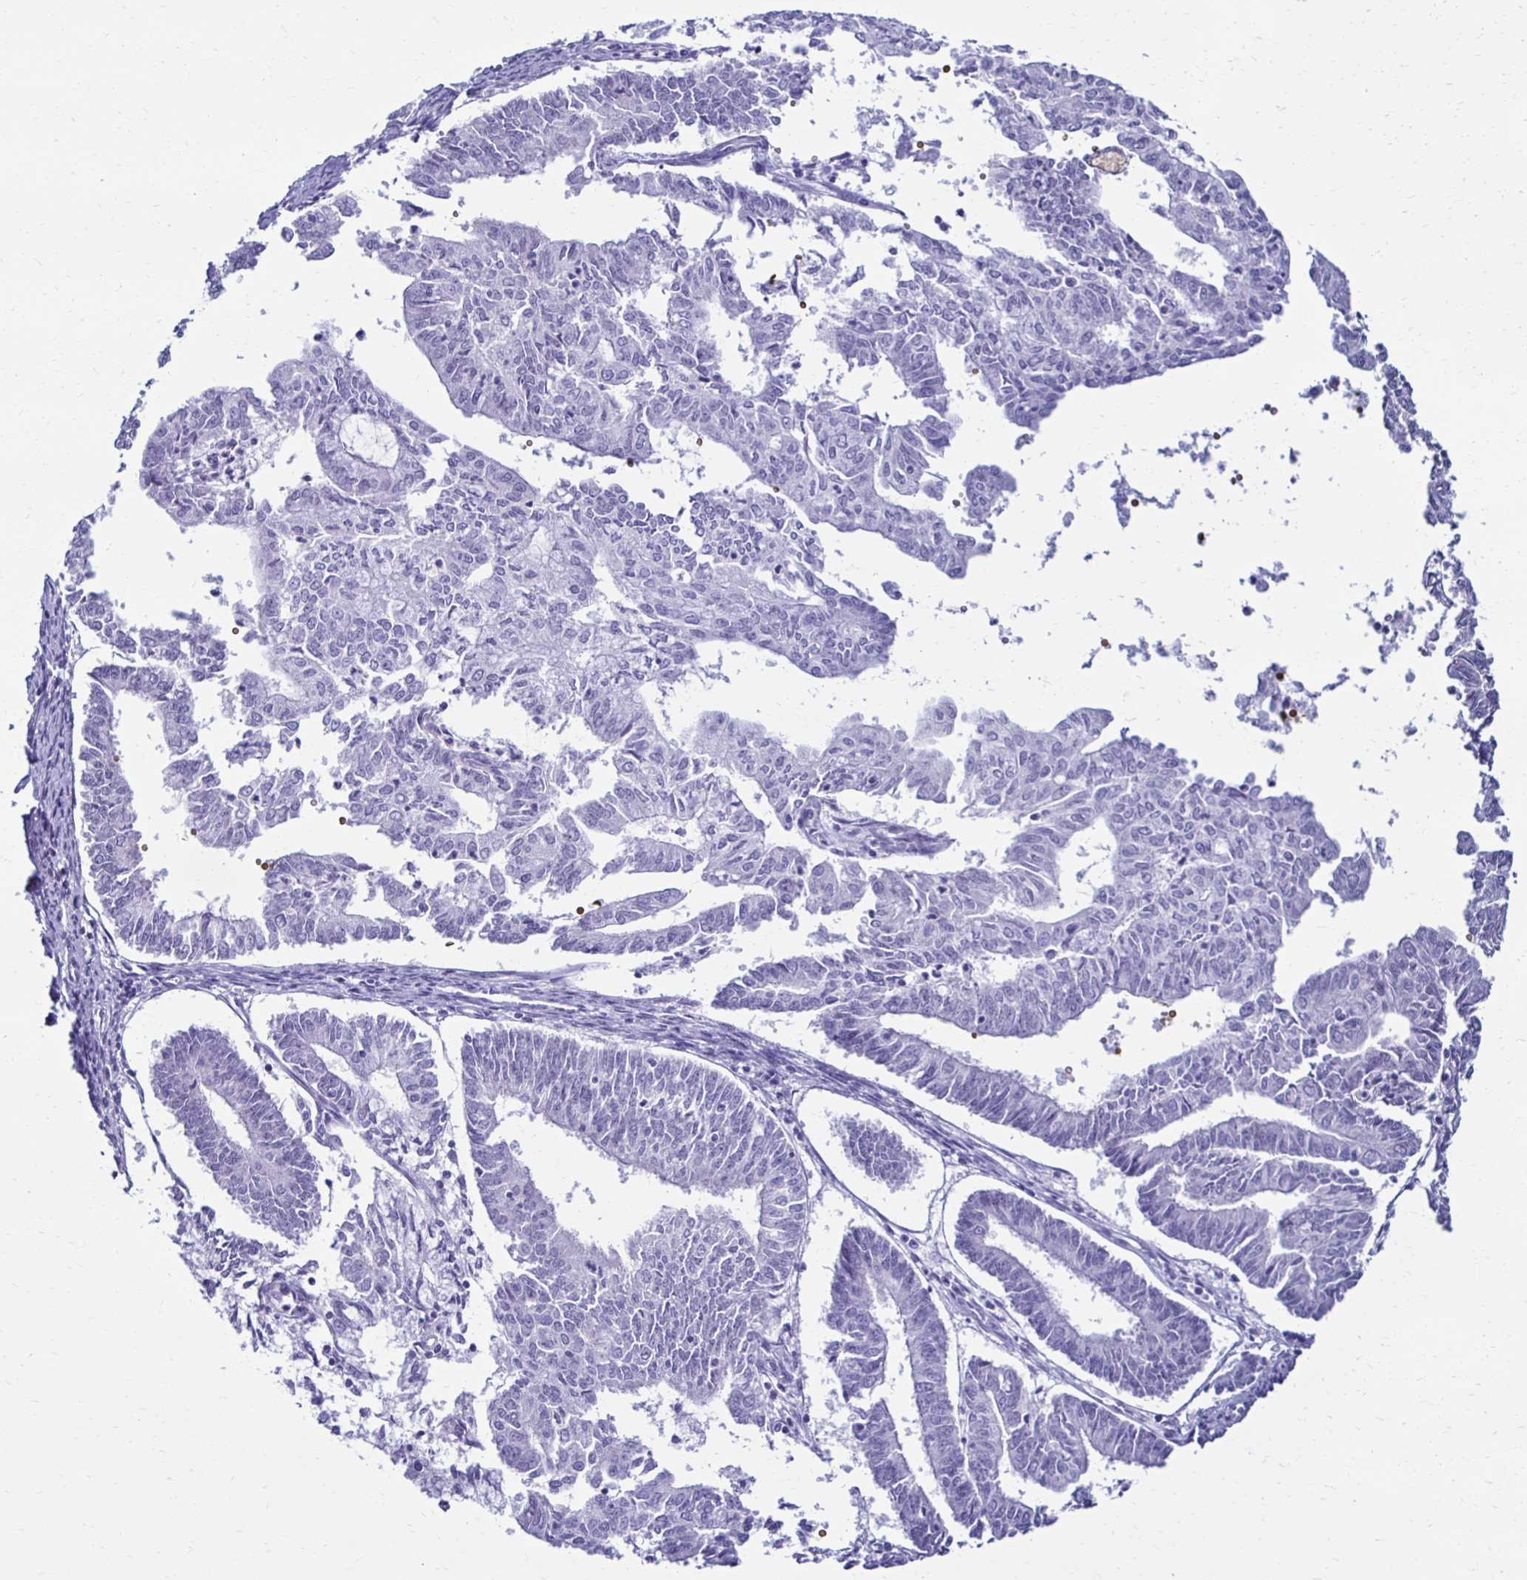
{"staining": {"intensity": "negative", "quantity": "none", "location": "none"}, "tissue": "endometrial cancer", "cell_type": "Tumor cells", "image_type": "cancer", "snomed": [{"axis": "morphology", "description": "Adenocarcinoma, NOS"}, {"axis": "topography", "description": "Endometrium"}], "caption": "There is no significant expression in tumor cells of endometrial cancer.", "gene": "RHBDL3", "patient": {"sex": "female", "age": 61}}